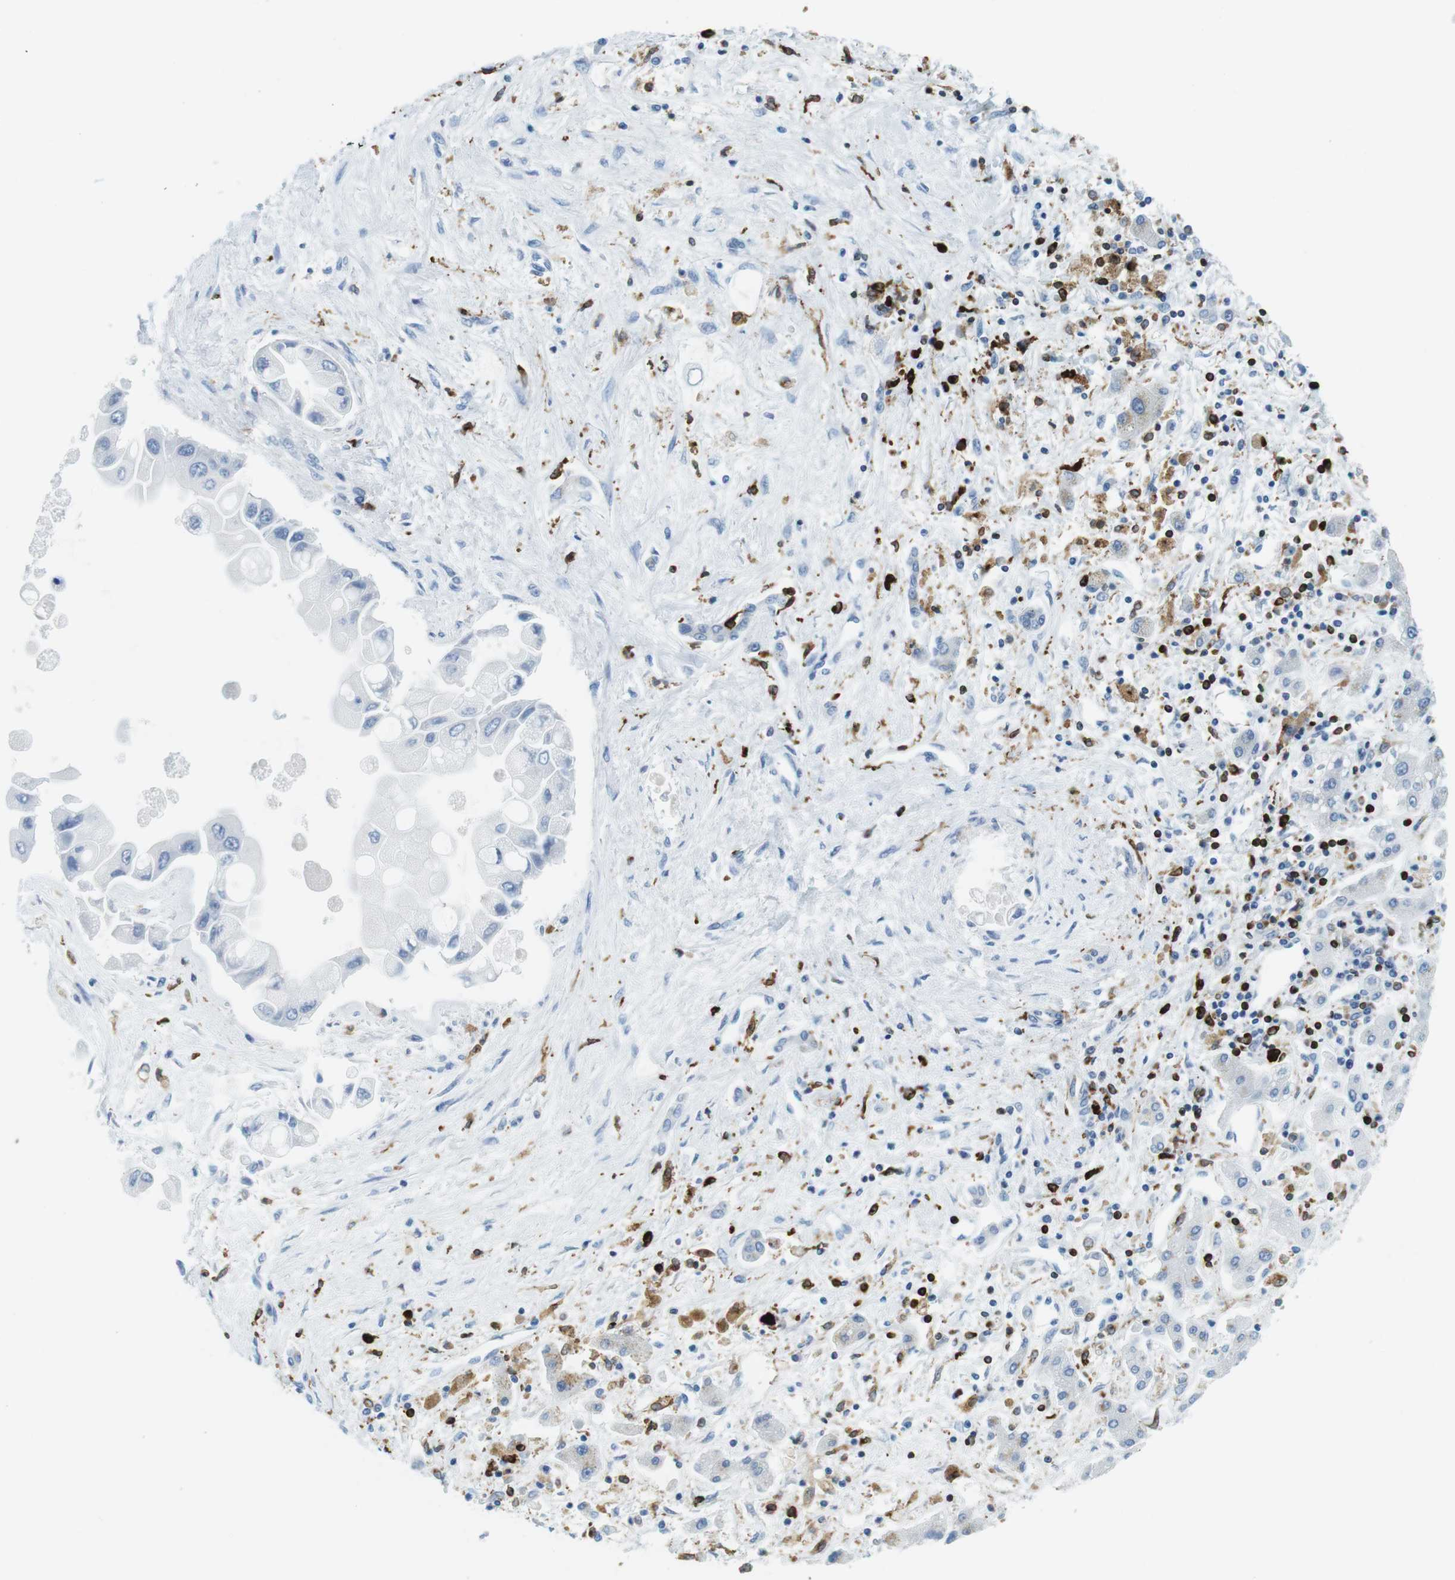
{"staining": {"intensity": "negative", "quantity": "none", "location": "none"}, "tissue": "liver cancer", "cell_type": "Tumor cells", "image_type": "cancer", "snomed": [{"axis": "morphology", "description": "Cholangiocarcinoma"}, {"axis": "topography", "description": "Liver"}], "caption": "DAB (3,3'-diaminobenzidine) immunohistochemical staining of human liver cancer (cholangiocarcinoma) reveals no significant positivity in tumor cells.", "gene": "CIITA", "patient": {"sex": "male", "age": 50}}